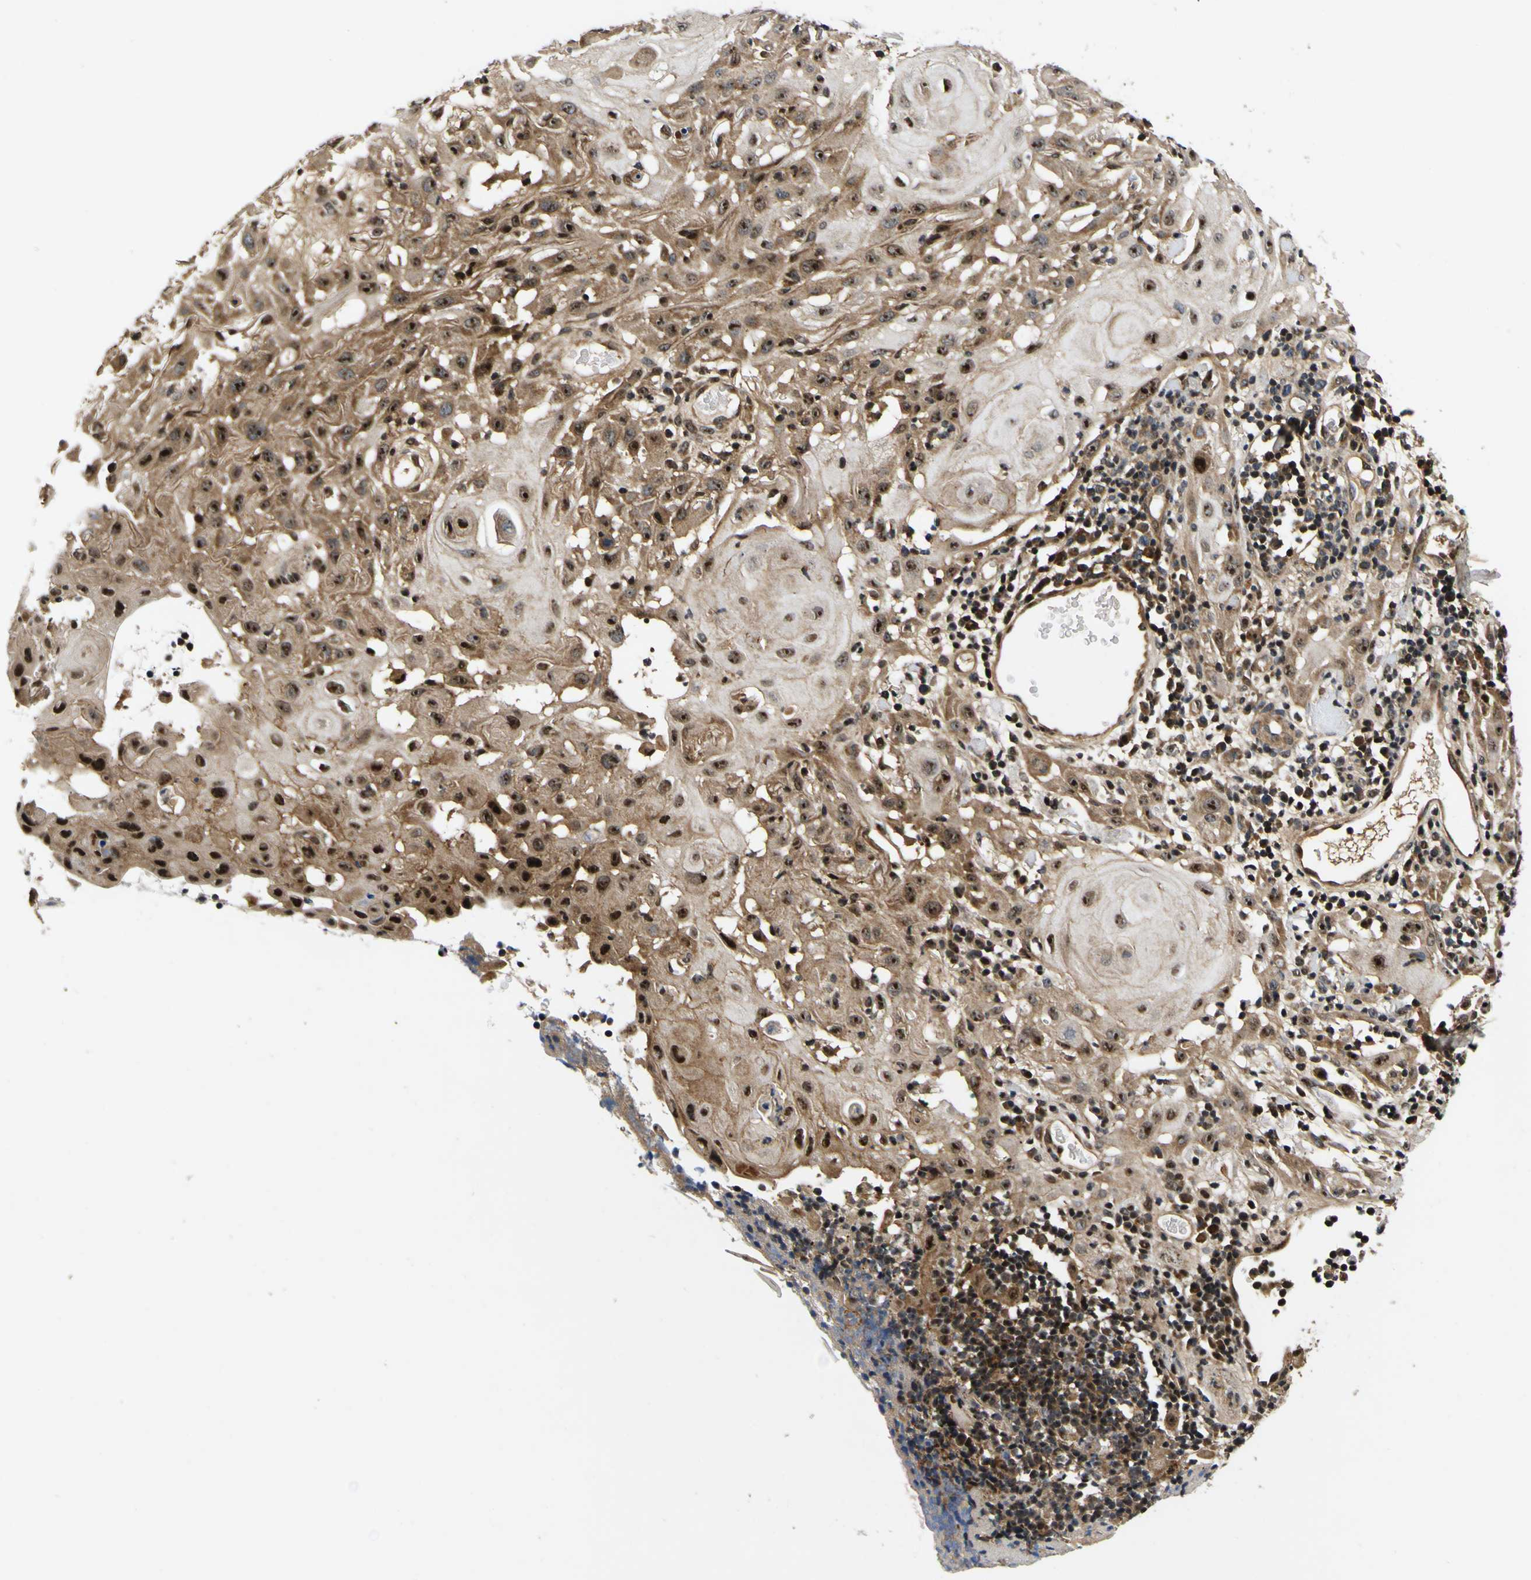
{"staining": {"intensity": "moderate", "quantity": ">75%", "location": "cytoplasmic/membranous,nuclear"}, "tissue": "skin cancer", "cell_type": "Tumor cells", "image_type": "cancer", "snomed": [{"axis": "morphology", "description": "Squamous cell carcinoma, NOS"}, {"axis": "topography", "description": "Skin"}], "caption": "This photomicrograph exhibits IHC staining of human skin squamous cell carcinoma, with medium moderate cytoplasmic/membranous and nuclear staining in about >75% of tumor cells.", "gene": "LRP4", "patient": {"sex": "male", "age": 24}}